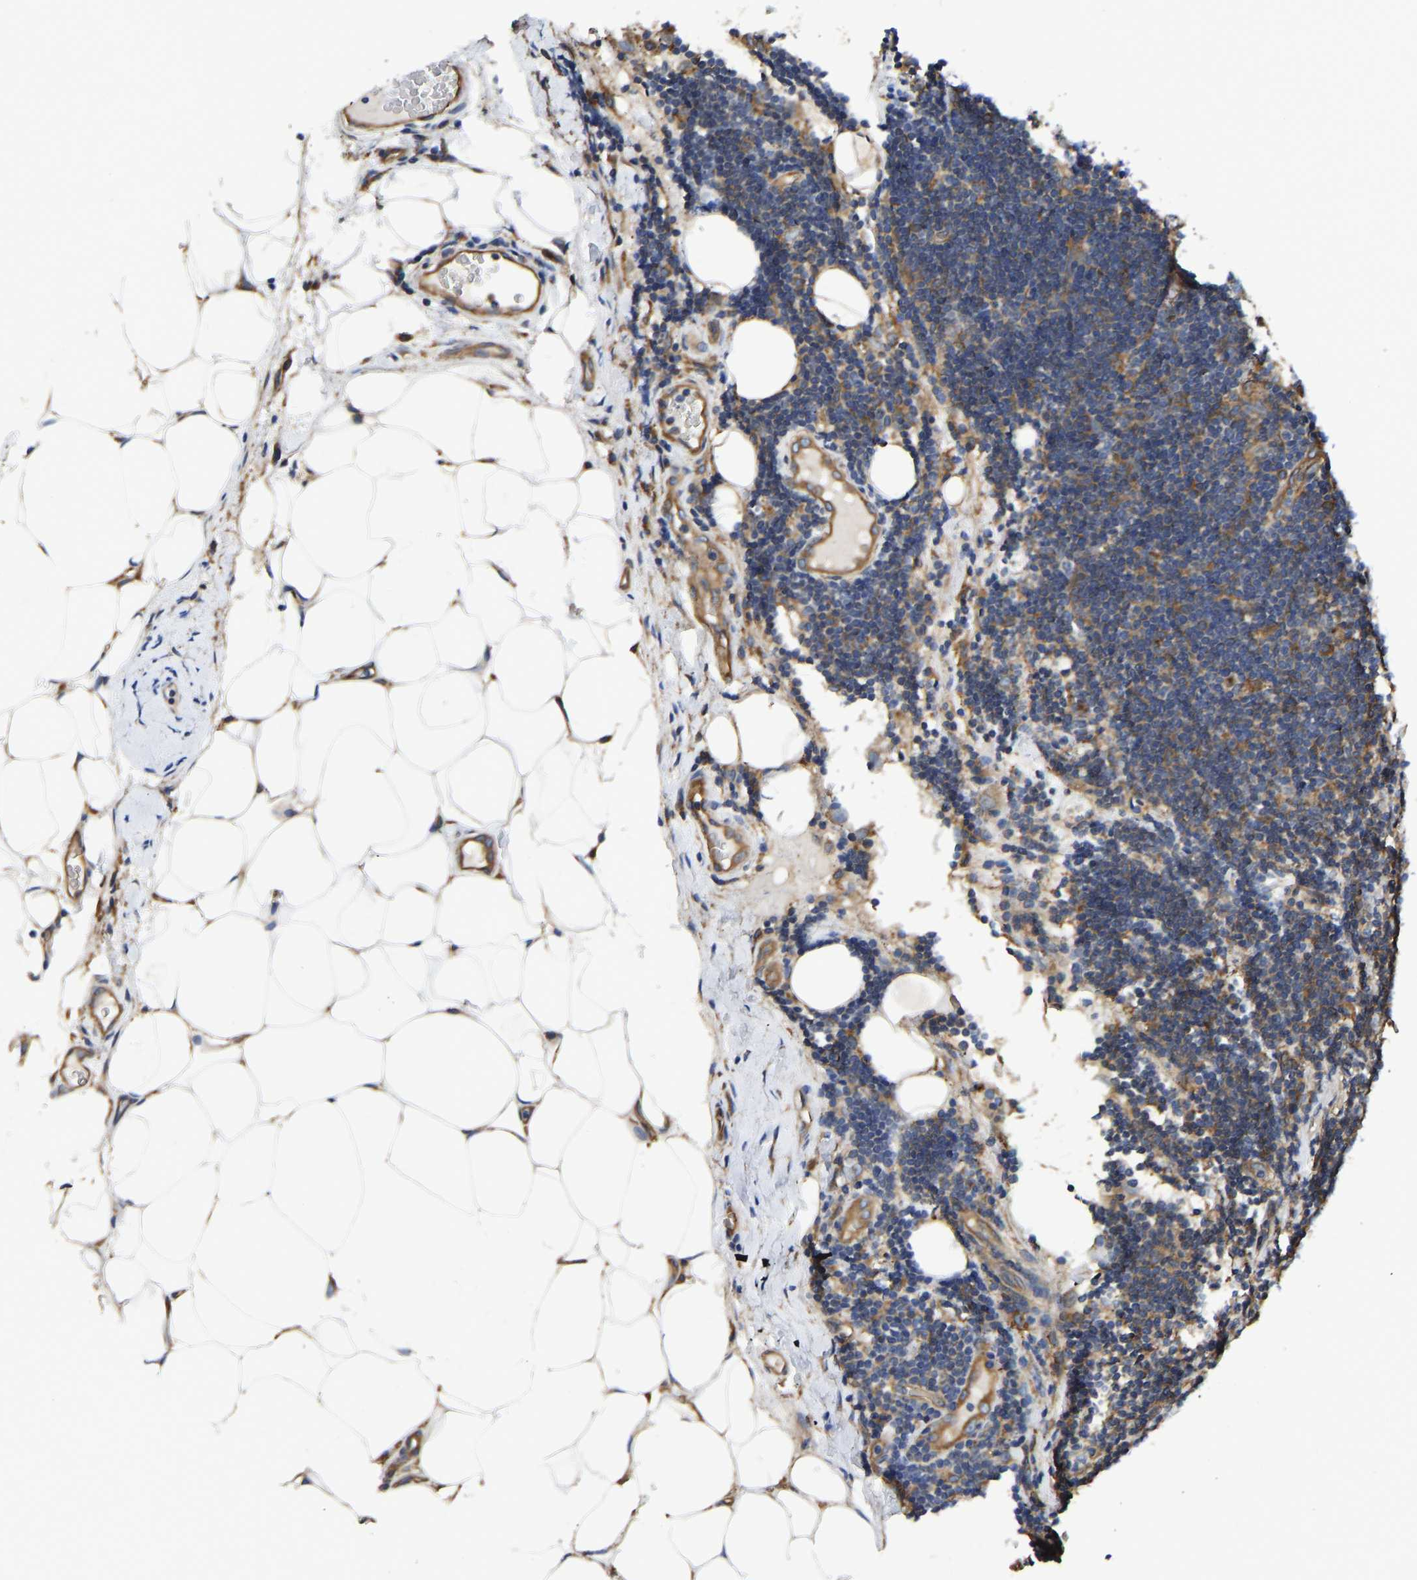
{"staining": {"intensity": "moderate", "quantity": ">75%", "location": "cytoplasmic/membranous"}, "tissue": "lymphoma", "cell_type": "Tumor cells", "image_type": "cancer", "snomed": [{"axis": "morphology", "description": "Malignant lymphoma, non-Hodgkin's type, Low grade"}, {"axis": "topography", "description": "Lymph node"}], "caption": "Moderate cytoplasmic/membranous protein expression is present in about >75% of tumor cells in malignant lymphoma, non-Hodgkin's type (low-grade). (Stains: DAB in brown, nuclei in blue, Microscopy: brightfield microscopy at high magnification).", "gene": "FLNB", "patient": {"sex": "male", "age": 83}}